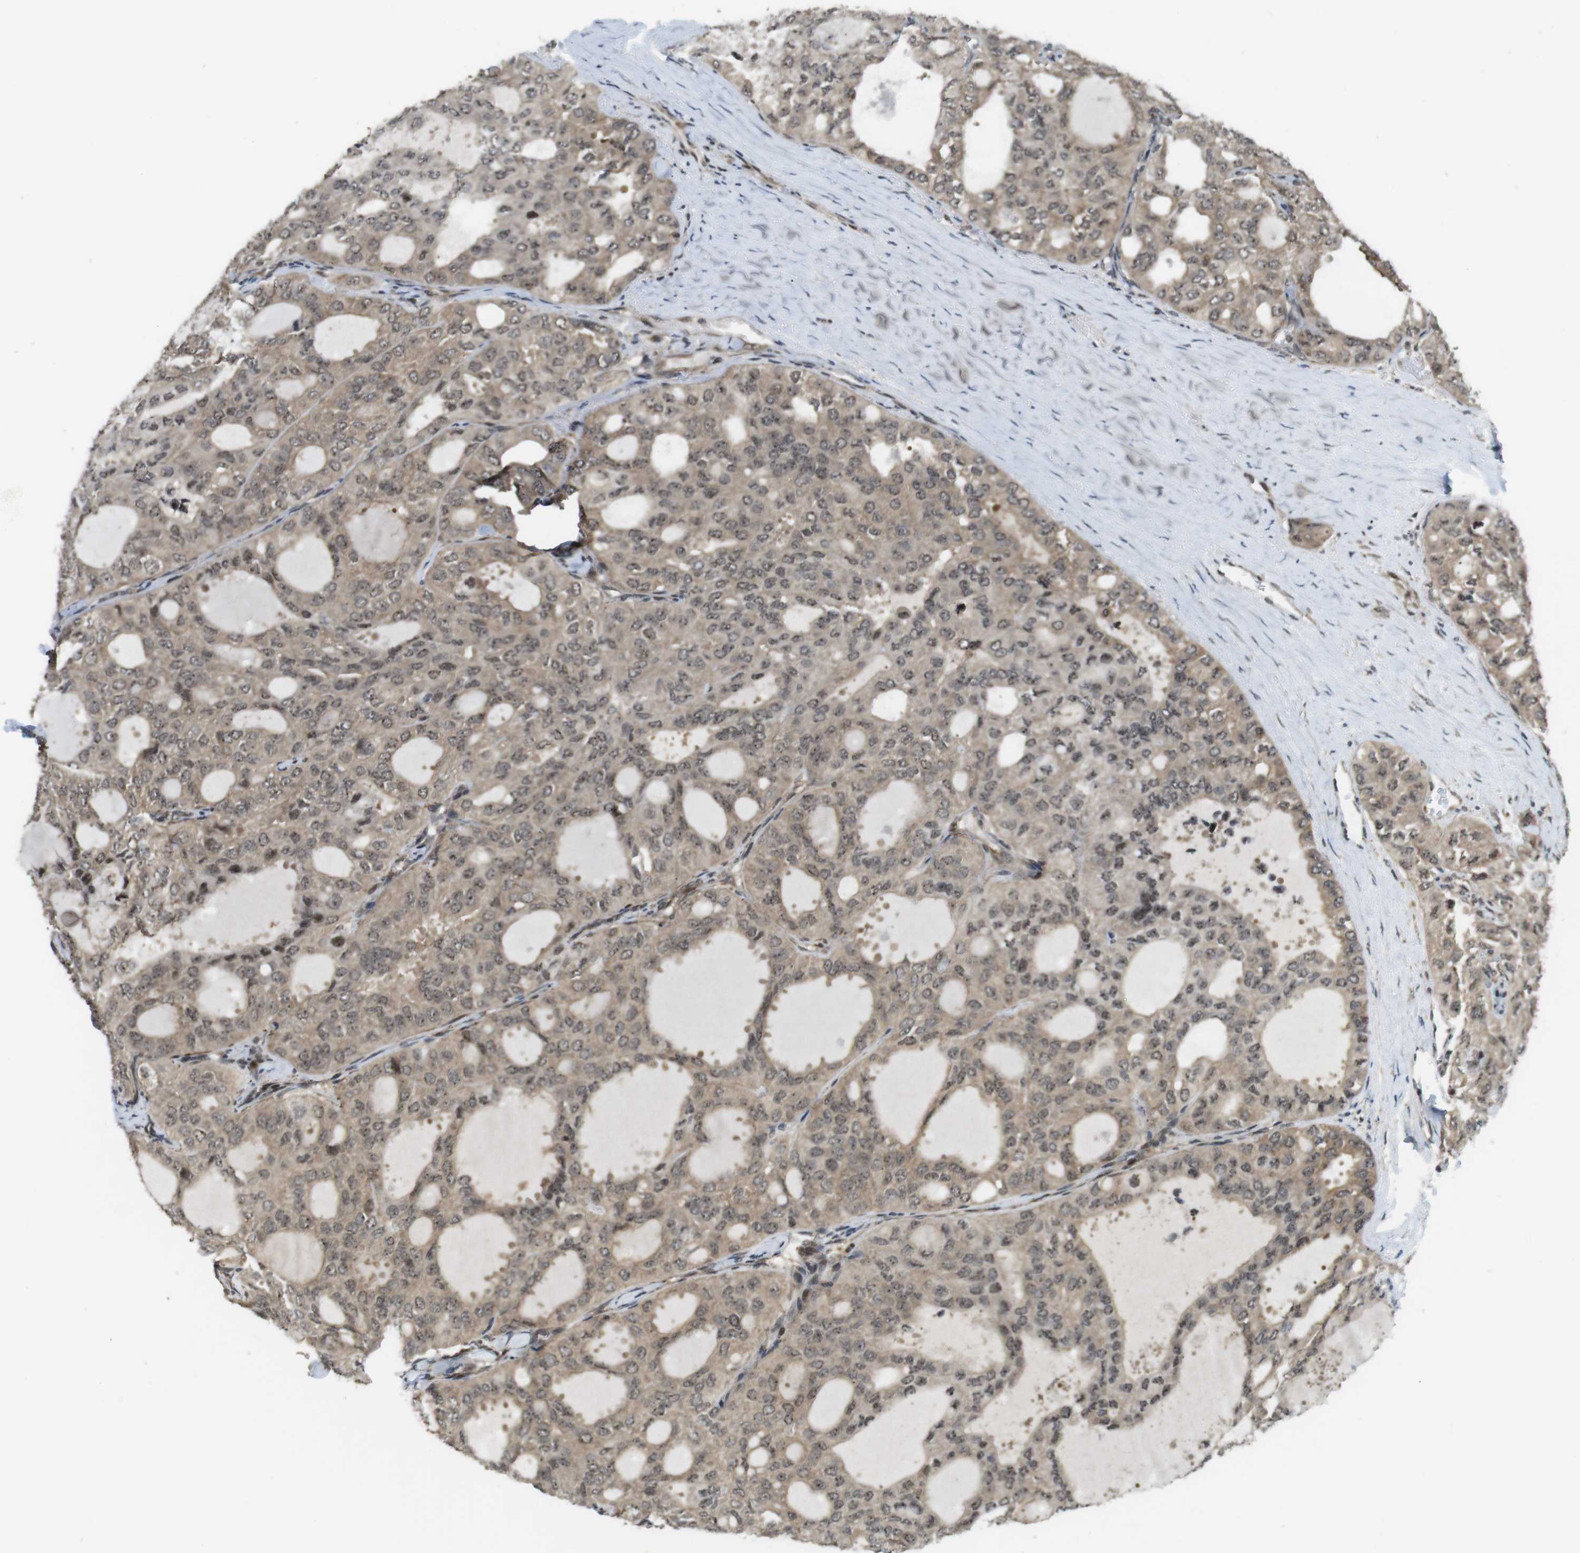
{"staining": {"intensity": "weak", "quantity": ">75%", "location": "cytoplasmic/membranous,nuclear"}, "tissue": "thyroid cancer", "cell_type": "Tumor cells", "image_type": "cancer", "snomed": [{"axis": "morphology", "description": "Follicular adenoma carcinoma, NOS"}, {"axis": "topography", "description": "Thyroid gland"}], "caption": "Immunohistochemical staining of human thyroid cancer (follicular adenoma carcinoma) reveals low levels of weak cytoplasmic/membranous and nuclear expression in approximately >75% of tumor cells. Nuclei are stained in blue.", "gene": "CC2D1A", "patient": {"sex": "male", "age": 75}}